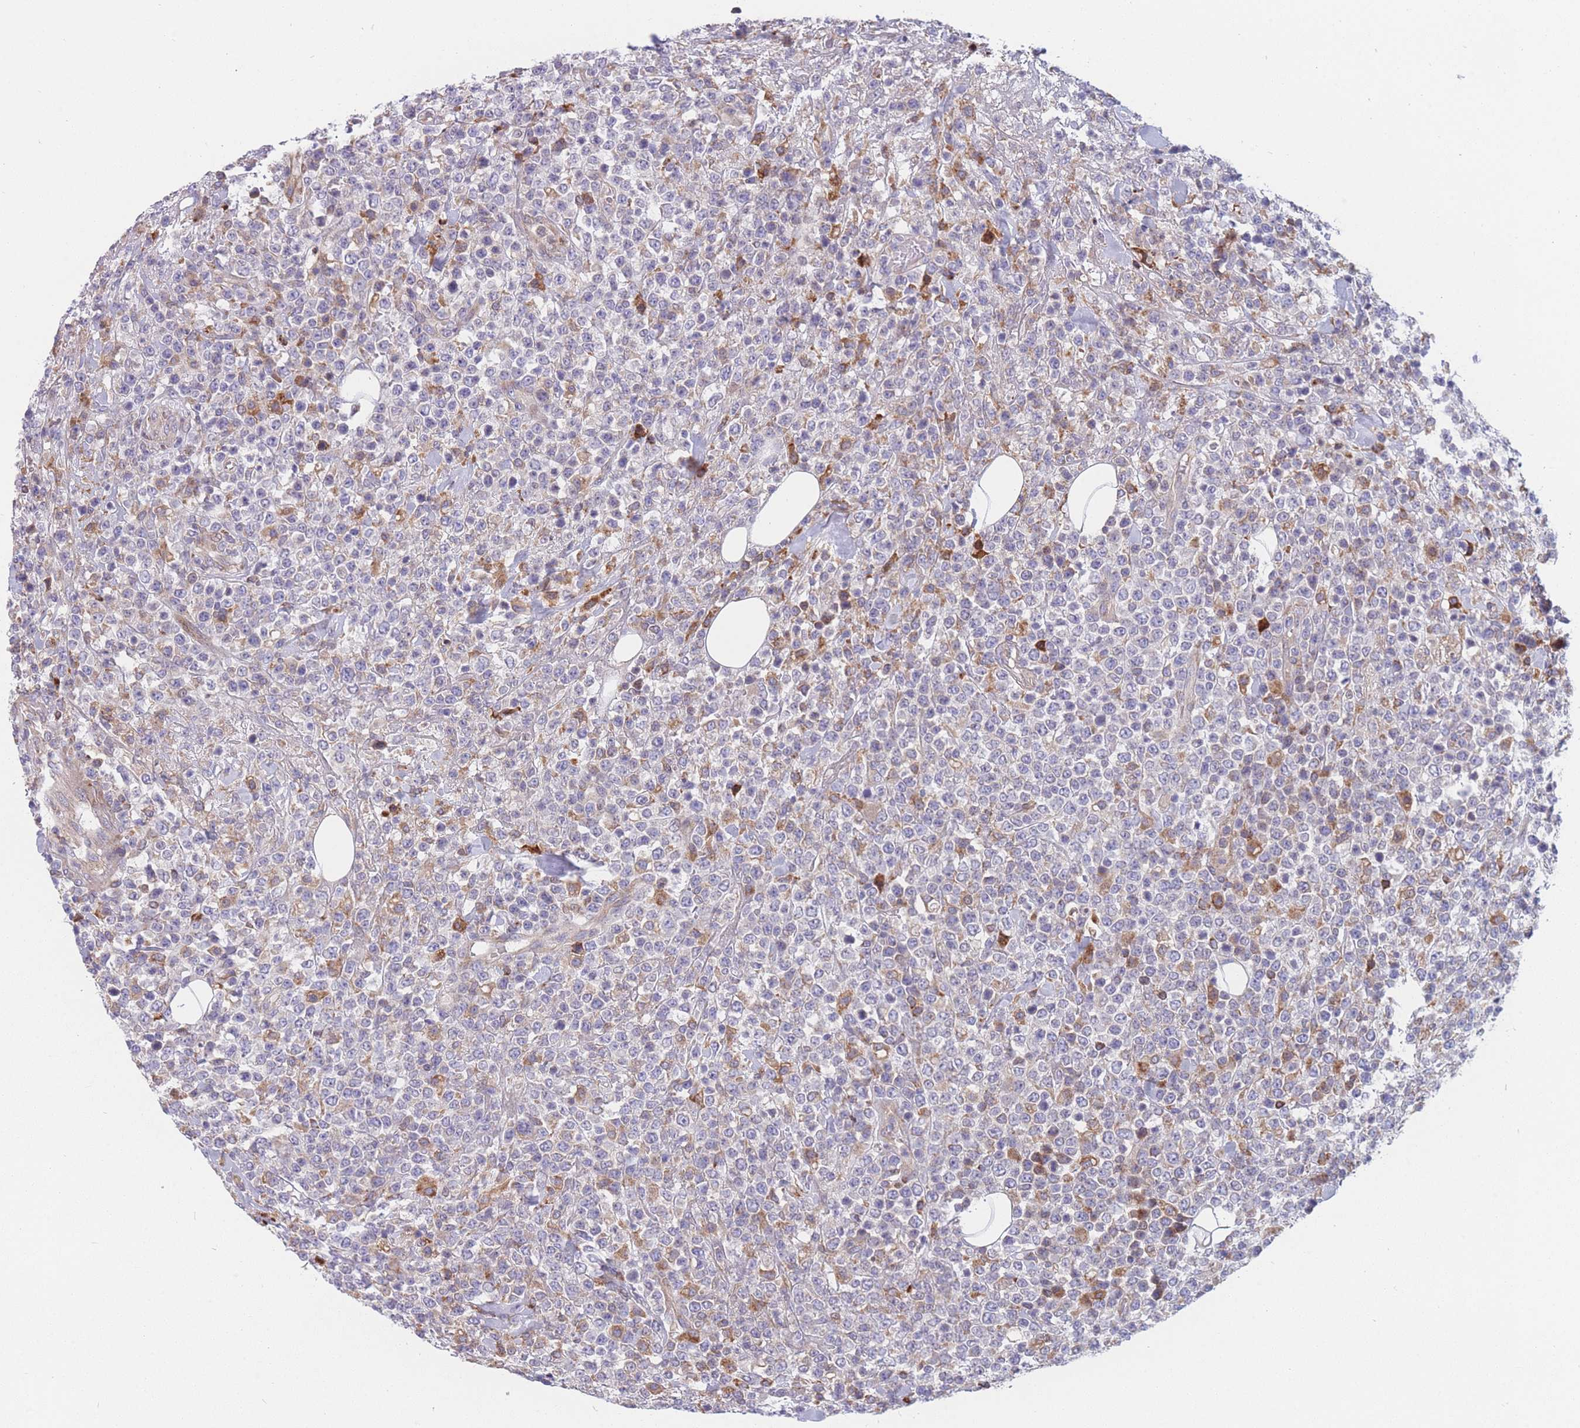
{"staining": {"intensity": "negative", "quantity": "none", "location": "none"}, "tissue": "lymphoma", "cell_type": "Tumor cells", "image_type": "cancer", "snomed": [{"axis": "morphology", "description": "Malignant lymphoma, non-Hodgkin's type, High grade"}, {"axis": "topography", "description": "Colon"}], "caption": "High magnification brightfield microscopy of malignant lymphoma, non-Hodgkin's type (high-grade) stained with DAB (3,3'-diaminobenzidine) (brown) and counterstained with hematoxylin (blue): tumor cells show no significant expression. (Brightfield microscopy of DAB immunohistochemistry (IHC) at high magnification).", "gene": "TMEM131L", "patient": {"sex": "female", "age": 53}}